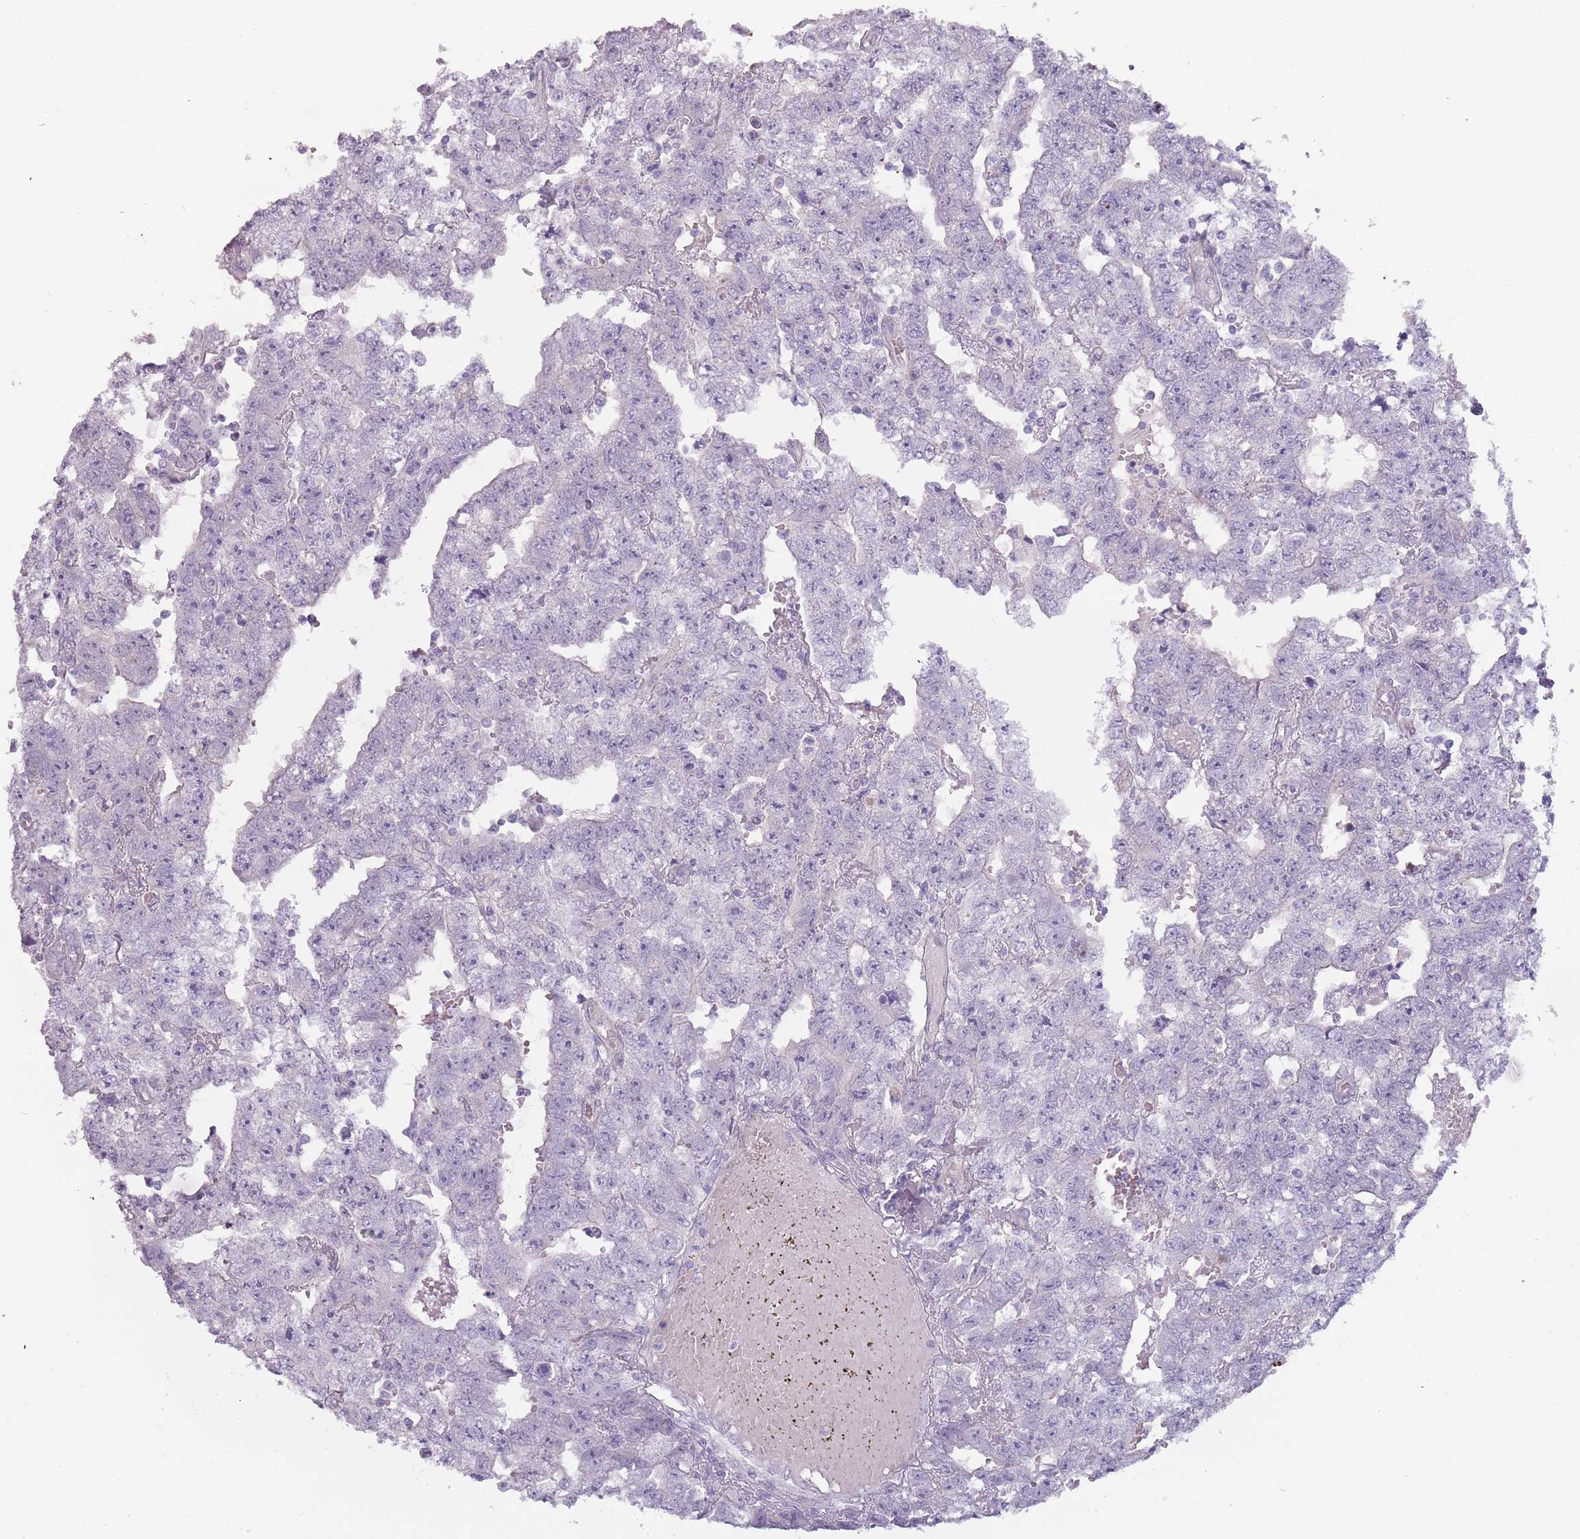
{"staining": {"intensity": "negative", "quantity": "none", "location": "none"}, "tissue": "testis cancer", "cell_type": "Tumor cells", "image_type": "cancer", "snomed": [{"axis": "morphology", "description": "Carcinoma, Embryonal, NOS"}, {"axis": "topography", "description": "Testis"}], "caption": "DAB immunohistochemical staining of human testis embryonal carcinoma demonstrates no significant positivity in tumor cells.", "gene": "RFX2", "patient": {"sex": "male", "age": 25}}